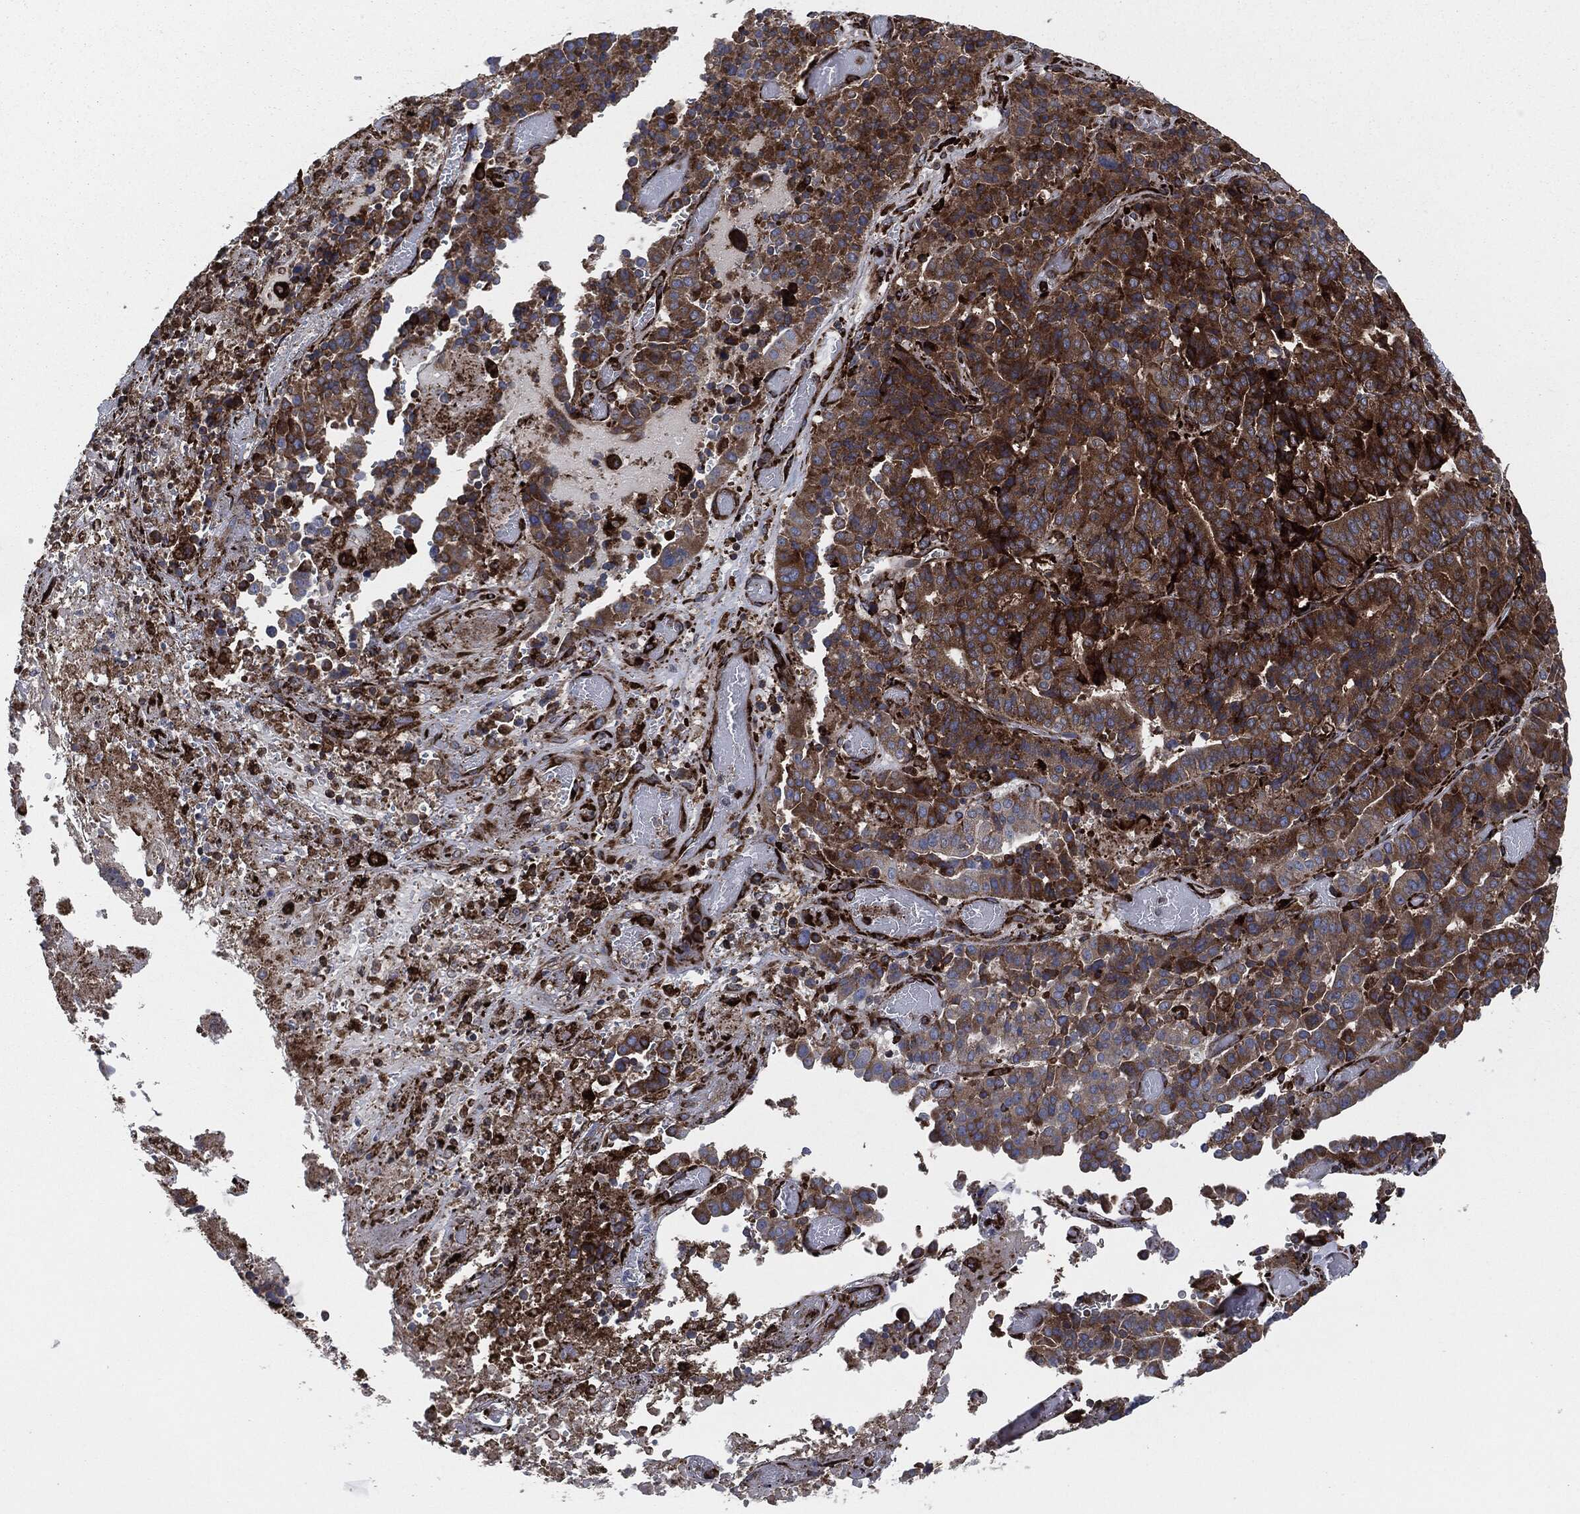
{"staining": {"intensity": "strong", "quantity": ">75%", "location": "cytoplasmic/membranous"}, "tissue": "stomach cancer", "cell_type": "Tumor cells", "image_type": "cancer", "snomed": [{"axis": "morphology", "description": "Adenocarcinoma, NOS"}, {"axis": "topography", "description": "Stomach"}], "caption": "A photomicrograph of human adenocarcinoma (stomach) stained for a protein shows strong cytoplasmic/membranous brown staining in tumor cells.", "gene": "CALR", "patient": {"sex": "male", "age": 48}}